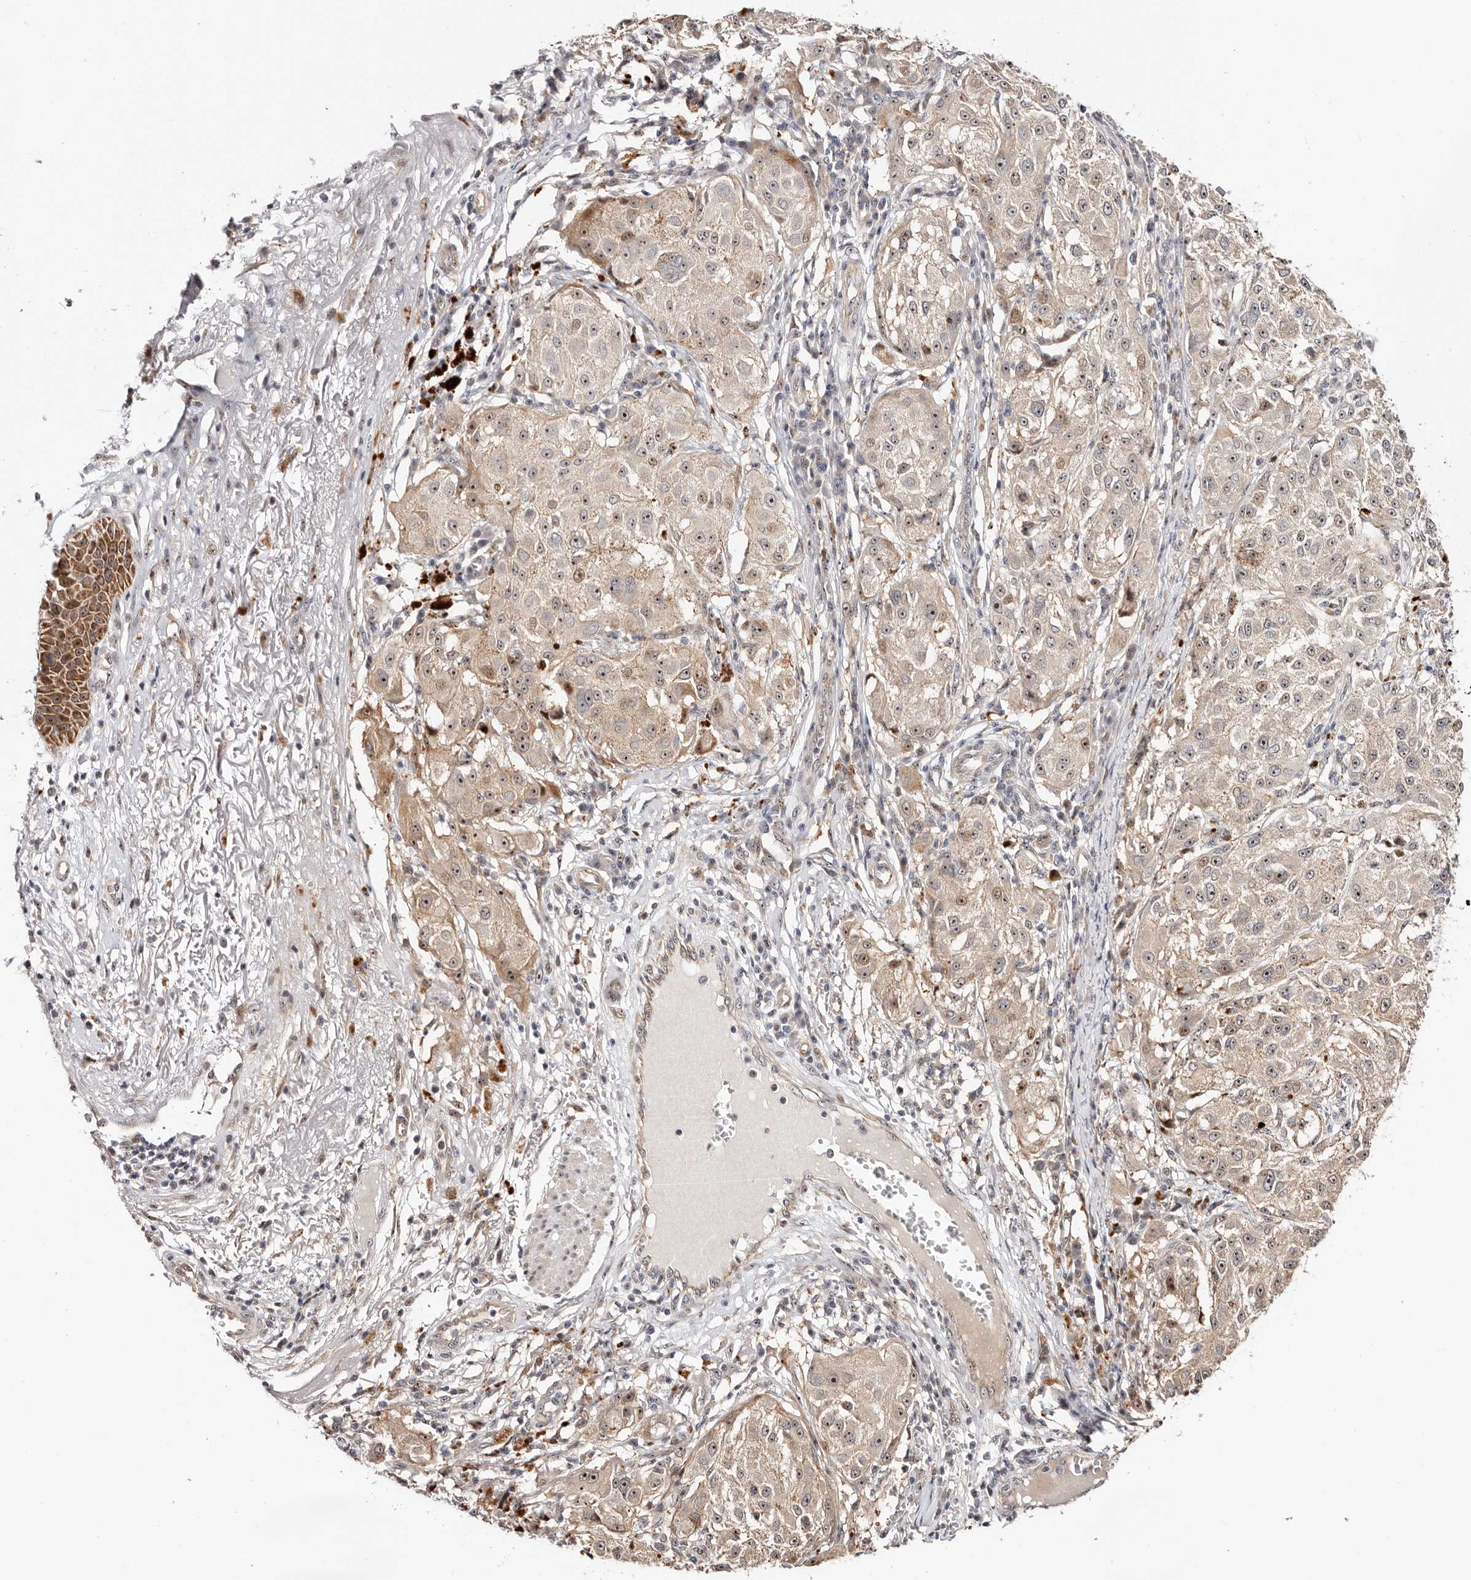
{"staining": {"intensity": "moderate", "quantity": "<25%", "location": "cytoplasmic/membranous,nuclear"}, "tissue": "melanoma", "cell_type": "Tumor cells", "image_type": "cancer", "snomed": [{"axis": "morphology", "description": "Necrosis, NOS"}, {"axis": "morphology", "description": "Malignant melanoma, NOS"}, {"axis": "topography", "description": "Skin"}], "caption": "Immunohistochemical staining of human malignant melanoma demonstrates moderate cytoplasmic/membranous and nuclear protein staining in about <25% of tumor cells.", "gene": "ODF2L", "patient": {"sex": "female", "age": 87}}